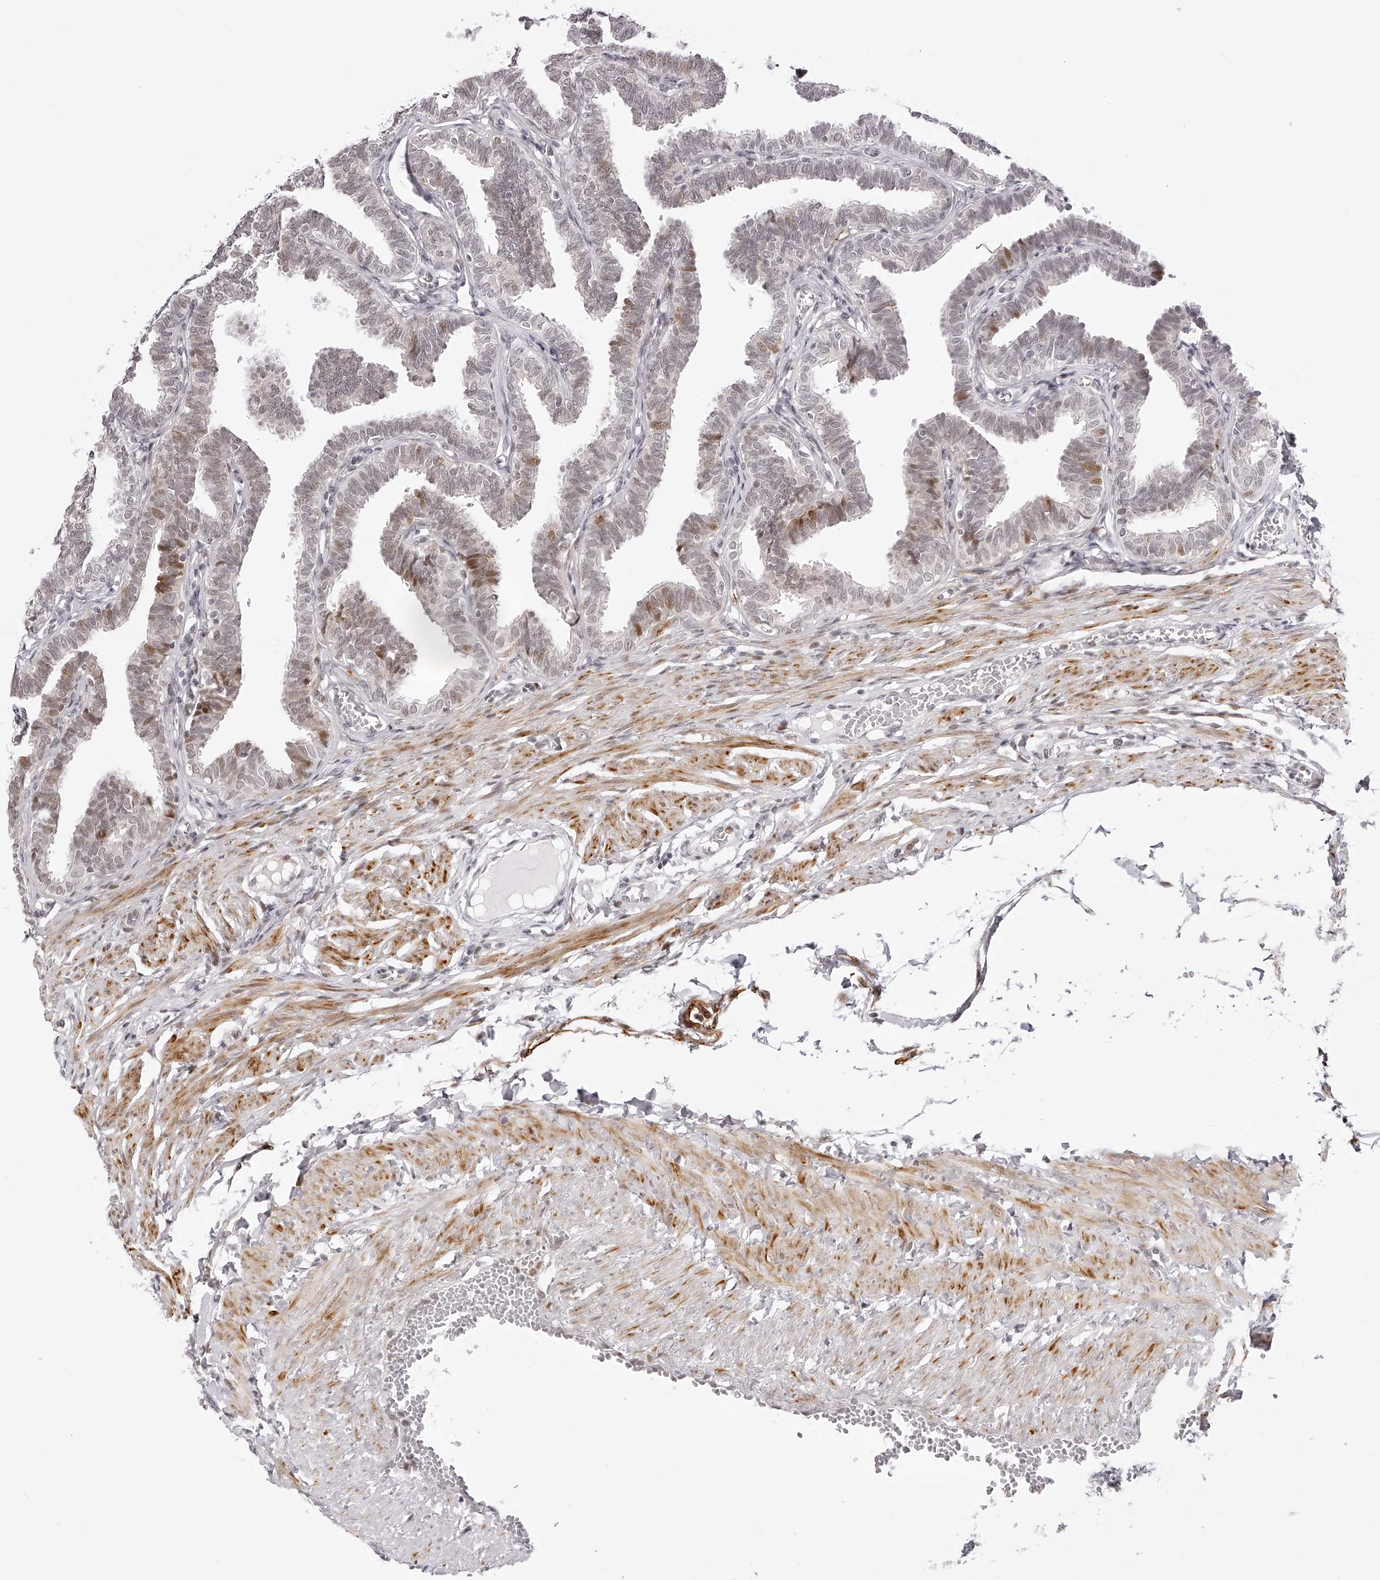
{"staining": {"intensity": "moderate", "quantity": "<25%", "location": "cytoplasmic/membranous,nuclear"}, "tissue": "fallopian tube", "cell_type": "Glandular cells", "image_type": "normal", "snomed": [{"axis": "morphology", "description": "Normal tissue, NOS"}, {"axis": "topography", "description": "Fallopian tube"}, {"axis": "topography", "description": "Ovary"}], "caption": "Immunohistochemistry (IHC) micrograph of benign human fallopian tube stained for a protein (brown), which demonstrates low levels of moderate cytoplasmic/membranous,nuclear staining in approximately <25% of glandular cells.", "gene": "PLEKHG1", "patient": {"sex": "female", "age": 23}}